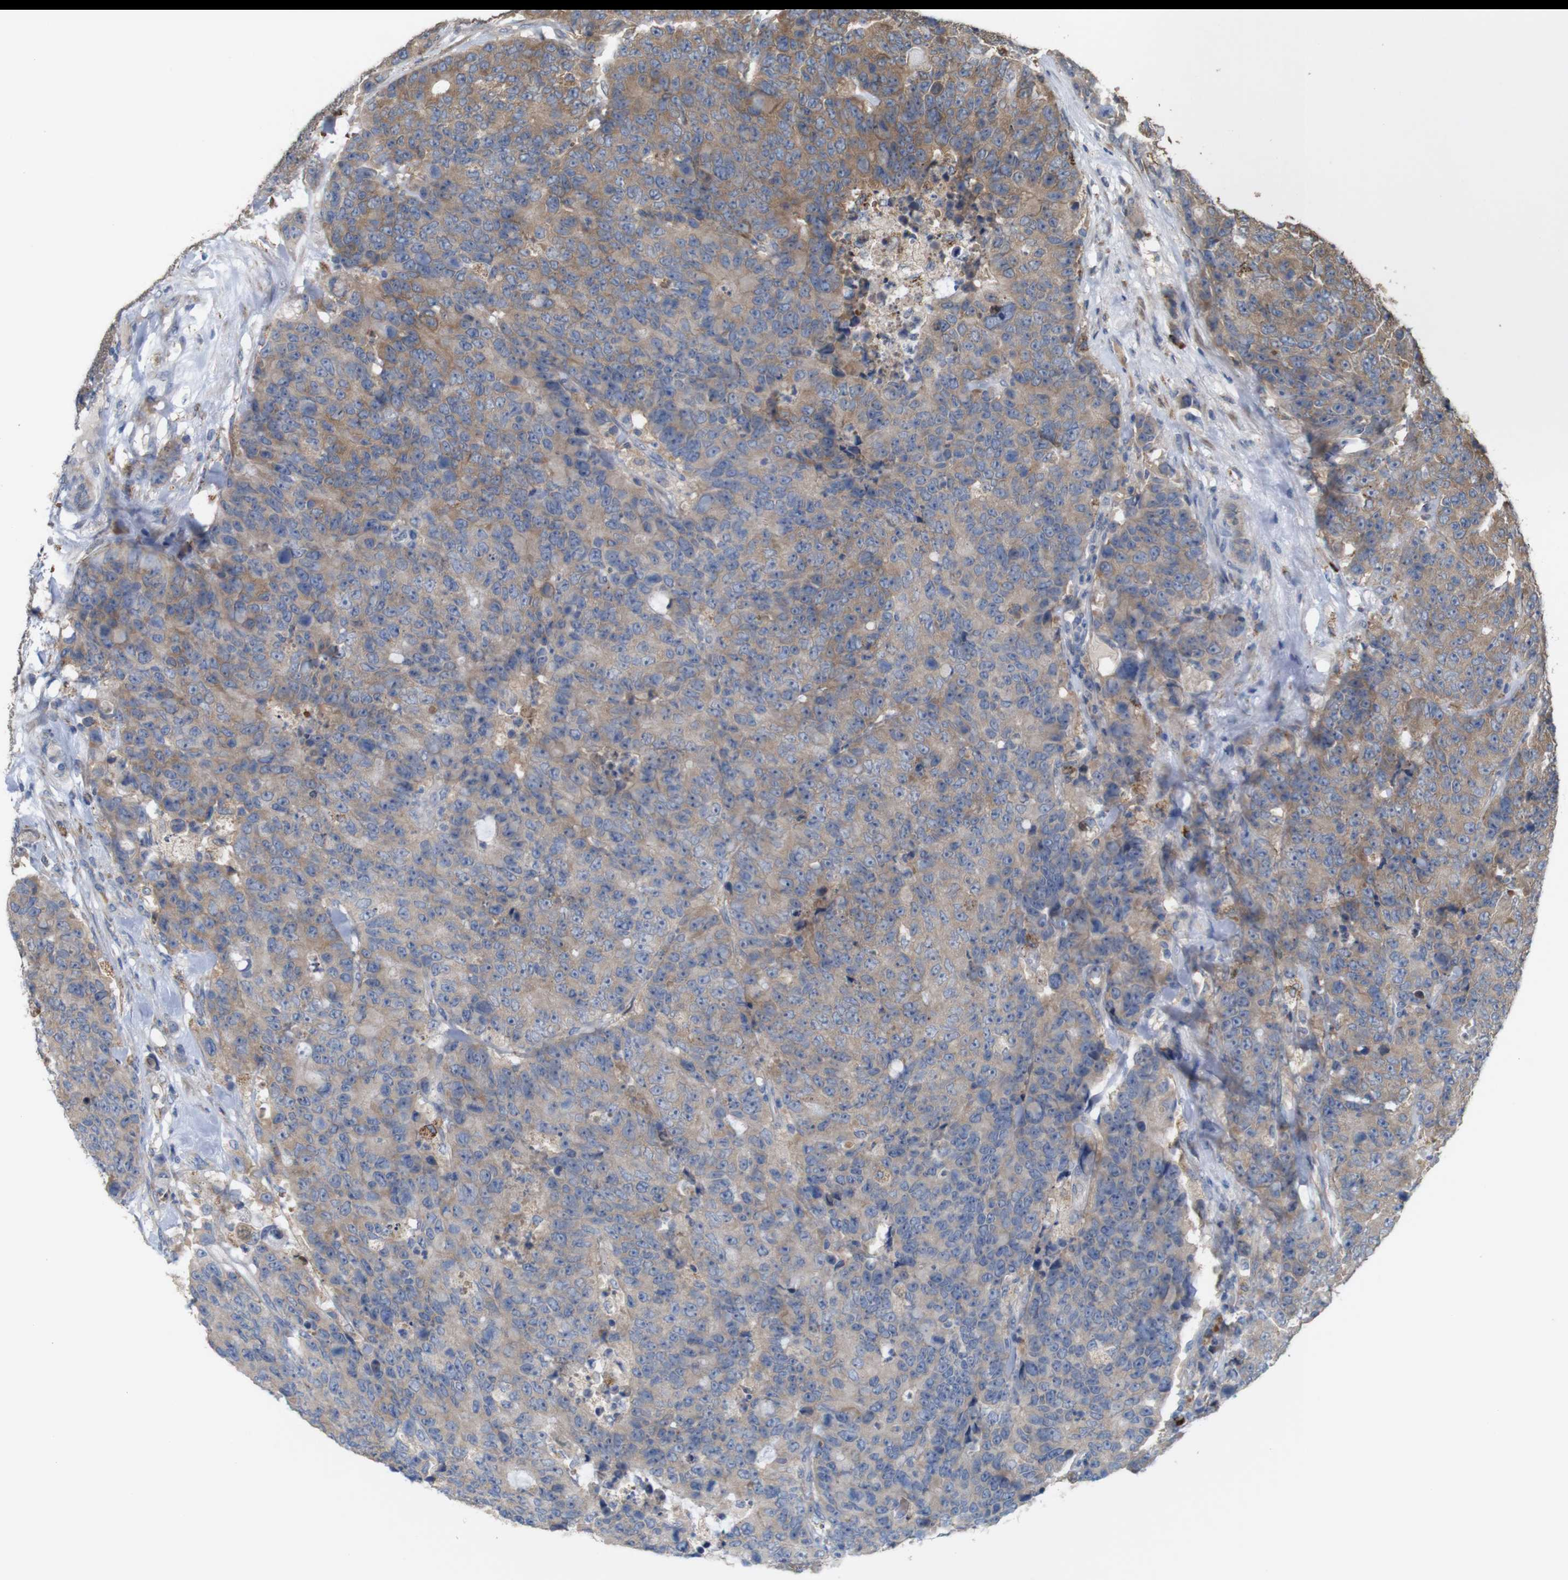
{"staining": {"intensity": "moderate", "quantity": "25%-75%", "location": "cytoplasmic/membranous"}, "tissue": "colorectal cancer", "cell_type": "Tumor cells", "image_type": "cancer", "snomed": [{"axis": "morphology", "description": "Adenocarcinoma, NOS"}, {"axis": "topography", "description": "Colon"}], "caption": "The image reveals a brown stain indicating the presence of a protein in the cytoplasmic/membranous of tumor cells in colorectal cancer. The staining was performed using DAB, with brown indicating positive protein expression. Nuclei are stained blue with hematoxylin.", "gene": "PTPRR", "patient": {"sex": "female", "age": 86}}